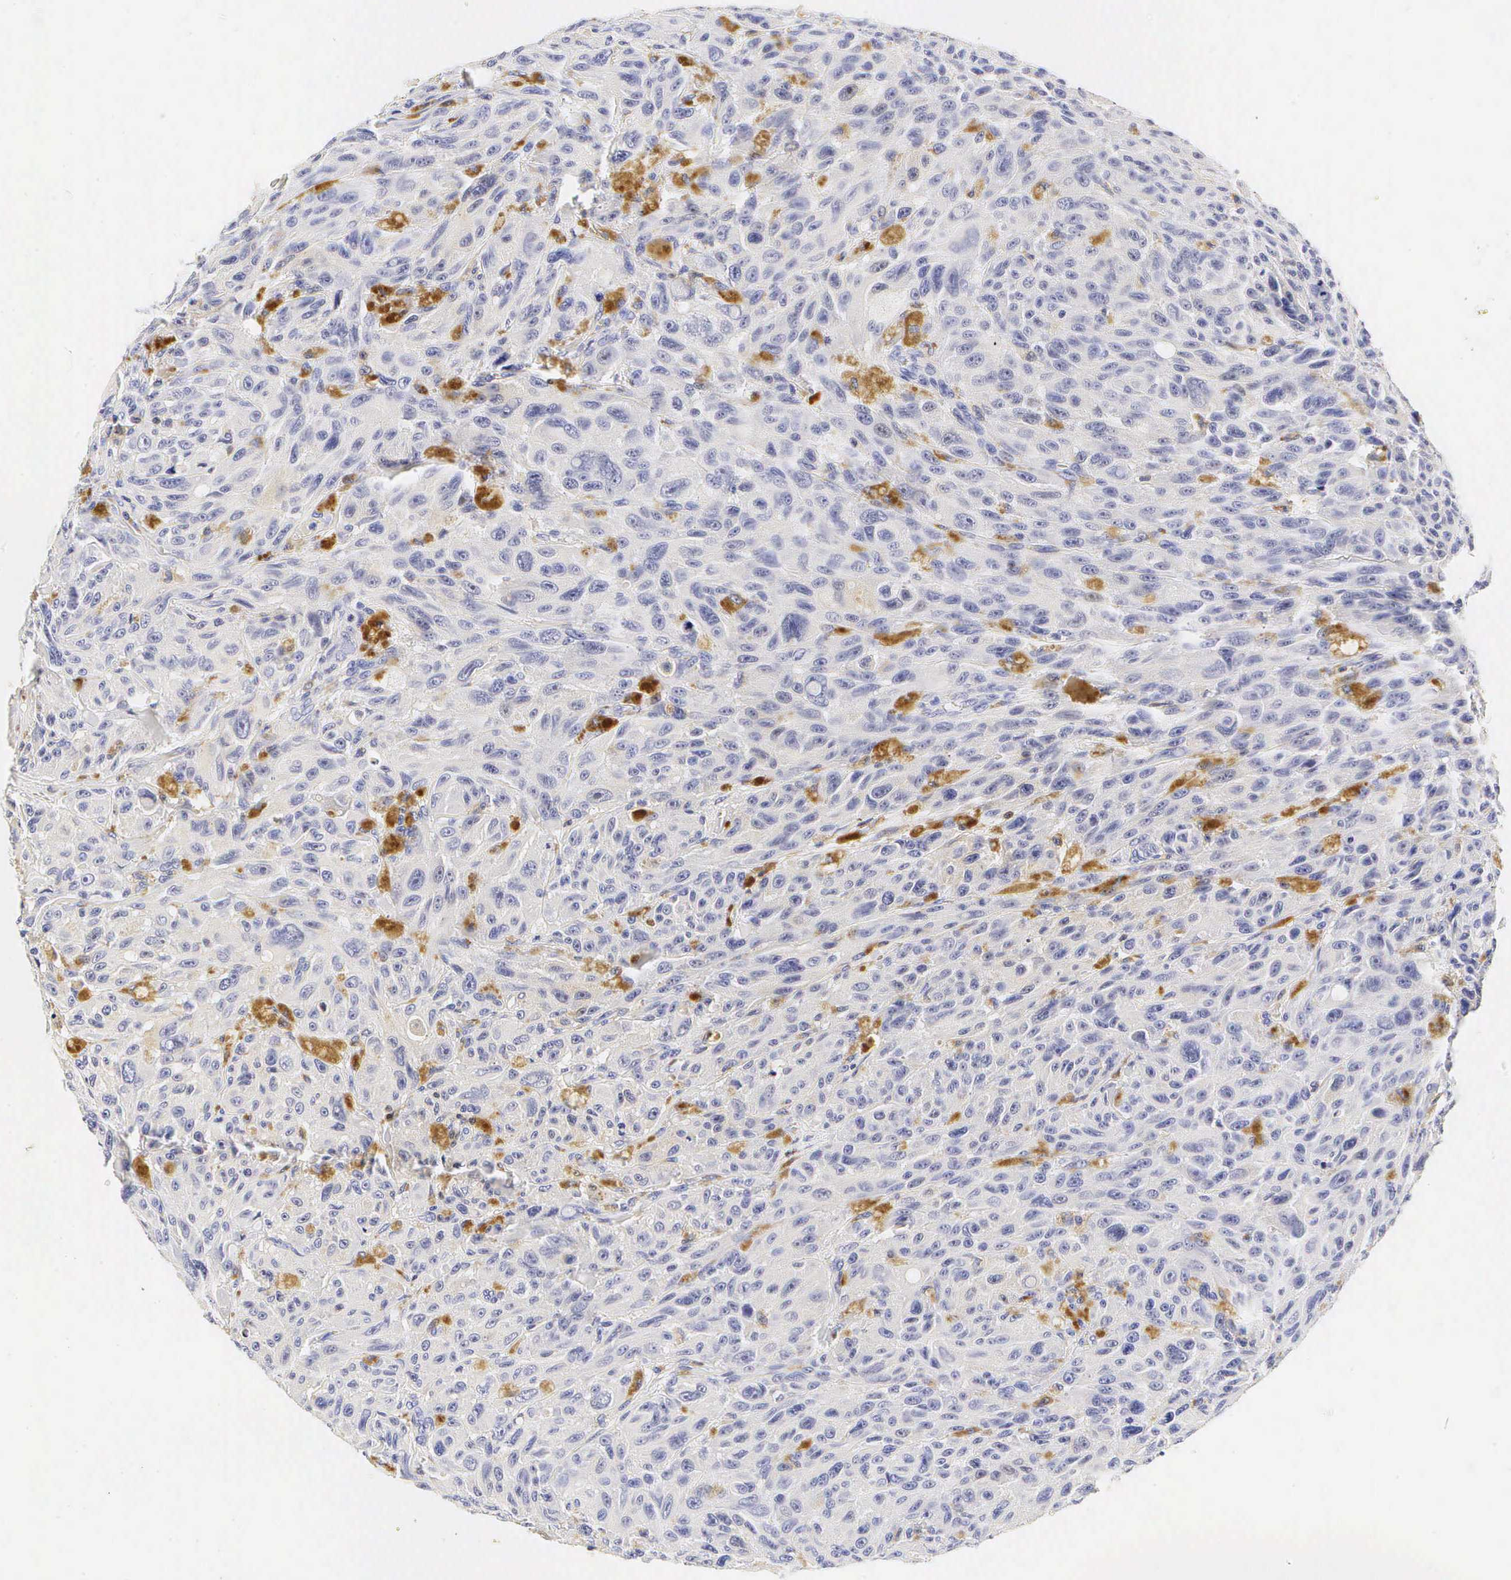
{"staining": {"intensity": "weak", "quantity": "<25%", "location": "cytoplasmic/membranous"}, "tissue": "melanoma", "cell_type": "Tumor cells", "image_type": "cancer", "snomed": [{"axis": "morphology", "description": "Malignant melanoma, NOS"}, {"axis": "topography", "description": "Skin"}], "caption": "This is an immunohistochemistry histopathology image of human malignant melanoma. There is no expression in tumor cells.", "gene": "CD3E", "patient": {"sex": "male", "age": 70}}